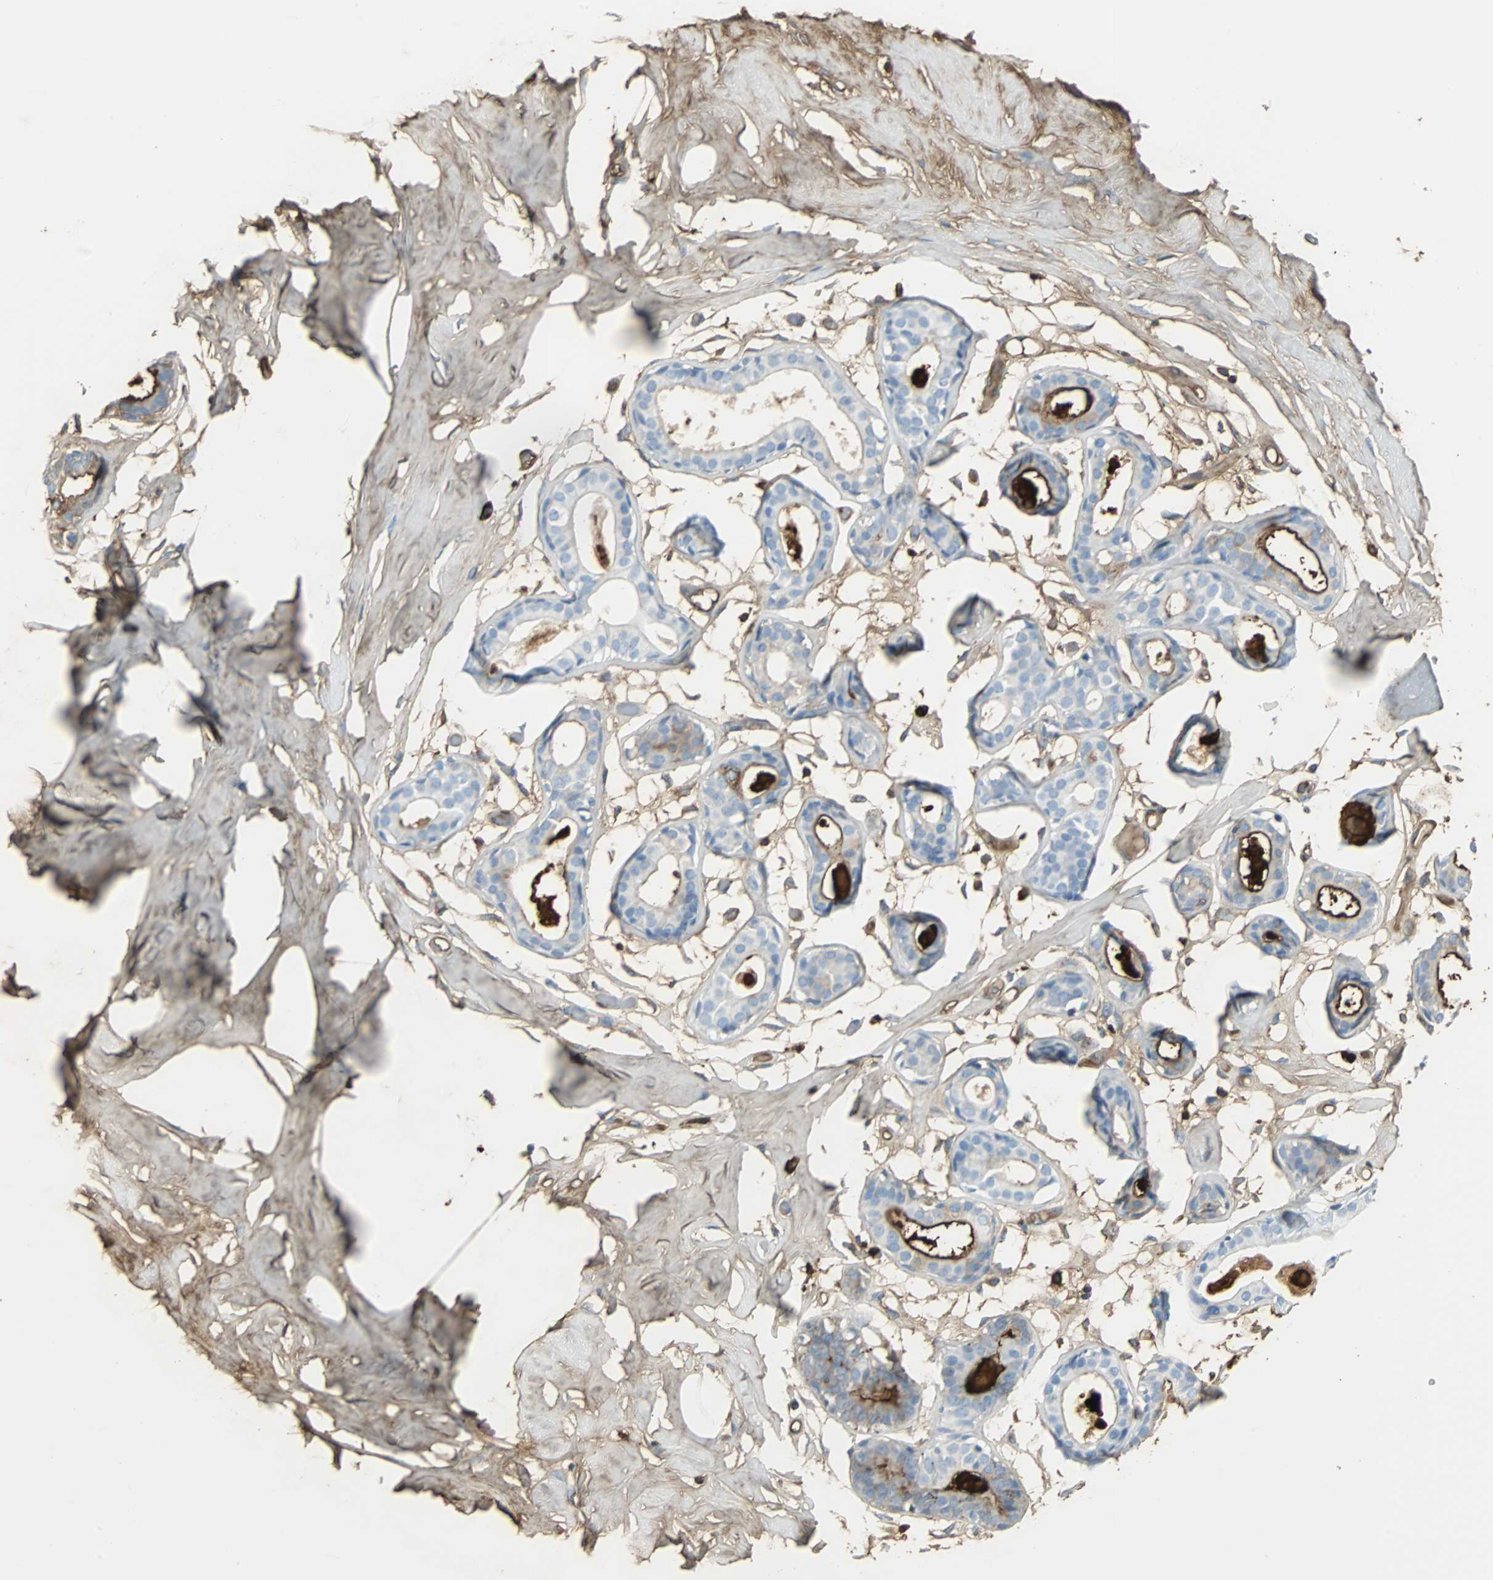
{"staining": {"intensity": "negative", "quantity": "none", "location": "none"}, "tissue": "breast", "cell_type": "Adipocytes", "image_type": "normal", "snomed": [{"axis": "morphology", "description": "Normal tissue, NOS"}, {"axis": "topography", "description": "Breast"}, {"axis": "topography", "description": "Soft tissue"}], "caption": "Immunohistochemical staining of benign breast exhibits no significant staining in adipocytes. (DAB (3,3'-diaminobenzidine) immunohistochemistry visualized using brightfield microscopy, high magnification).", "gene": "IGHA1", "patient": {"sex": "female", "age": 25}}